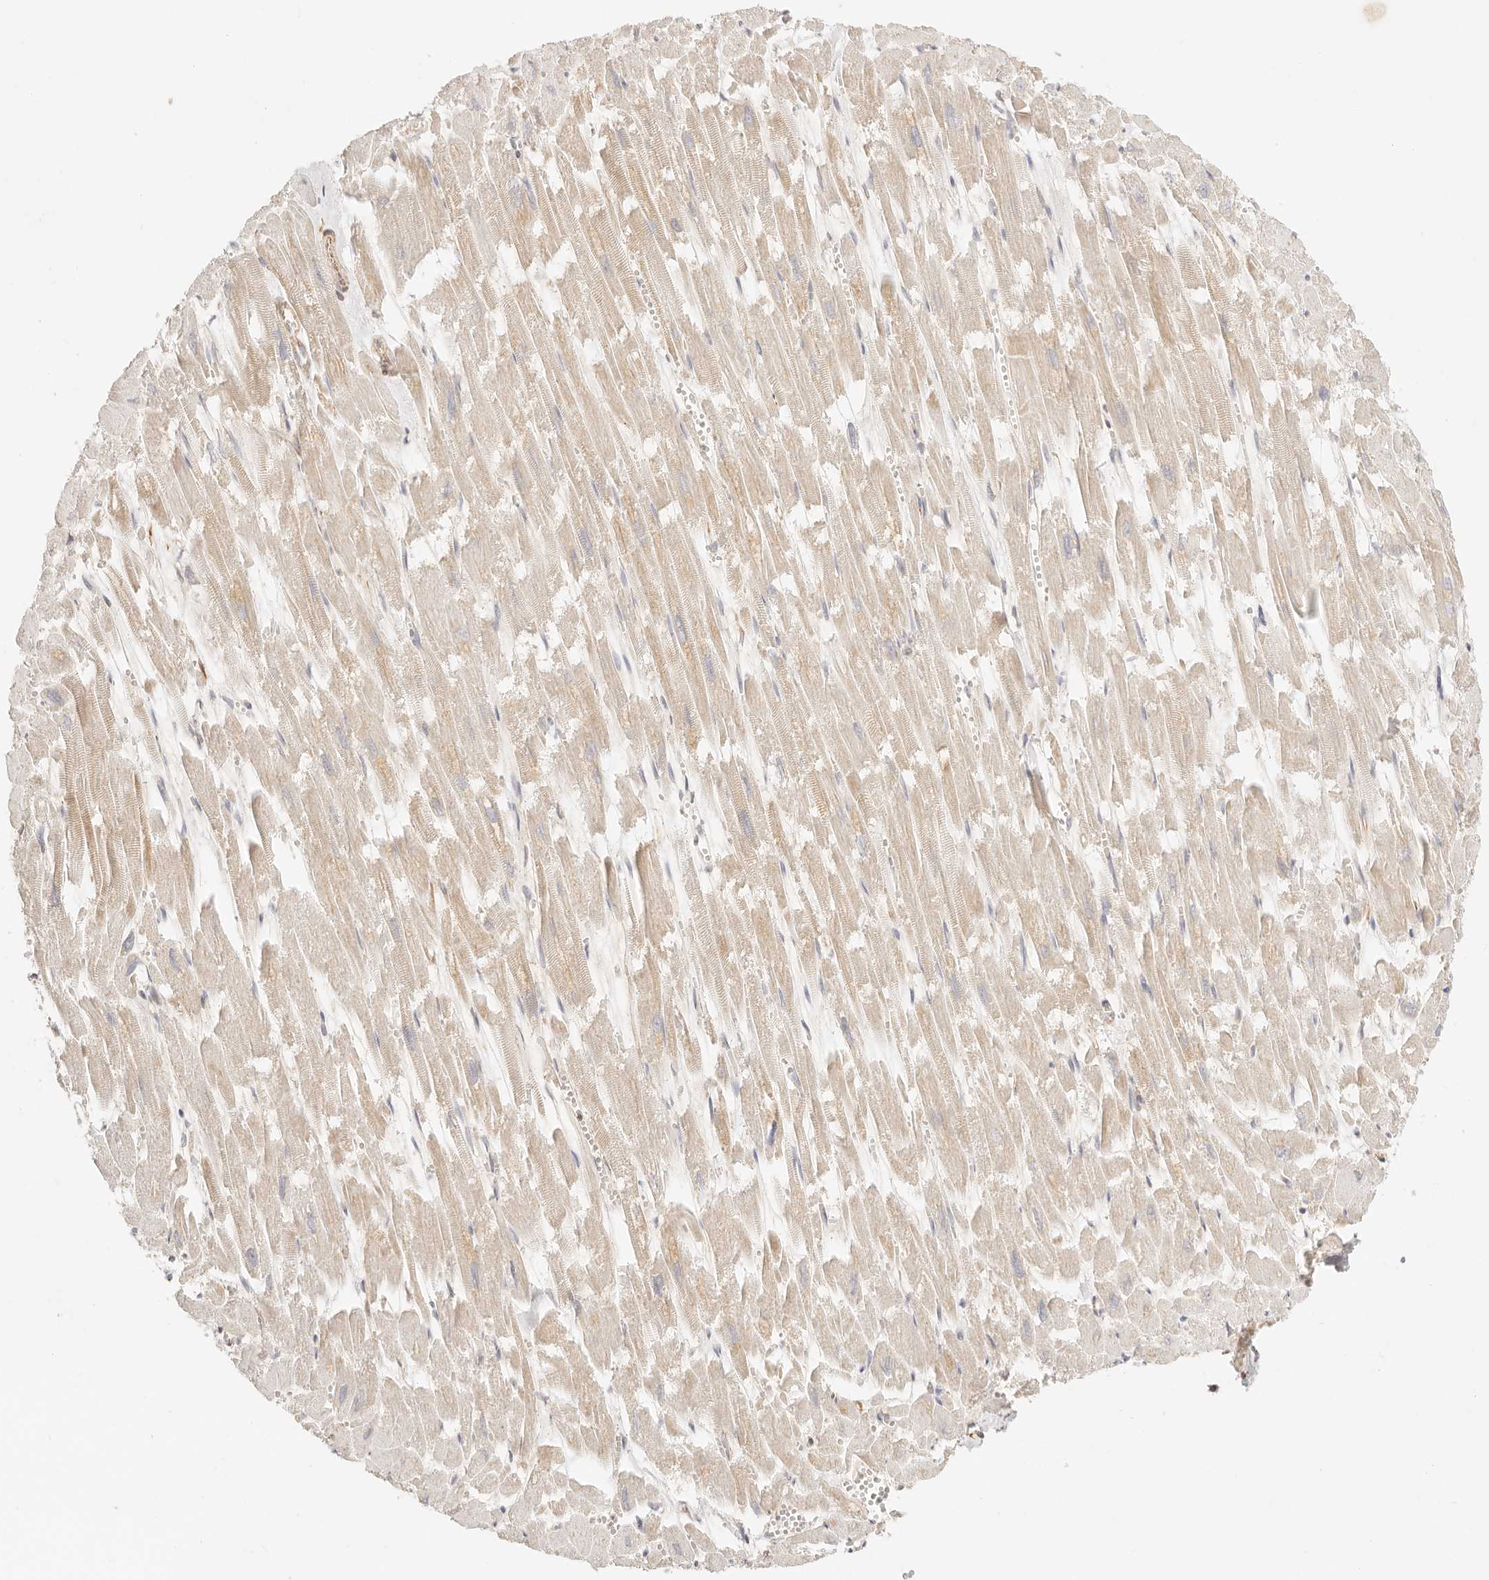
{"staining": {"intensity": "weak", "quantity": "25%-75%", "location": "cytoplasmic/membranous"}, "tissue": "heart muscle", "cell_type": "Cardiomyocytes", "image_type": "normal", "snomed": [{"axis": "morphology", "description": "Normal tissue, NOS"}, {"axis": "topography", "description": "Heart"}], "caption": "This histopathology image exhibits IHC staining of benign human heart muscle, with low weak cytoplasmic/membranous staining in approximately 25%-75% of cardiomyocytes.", "gene": "ZC3H11A", "patient": {"sex": "male", "age": 54}}